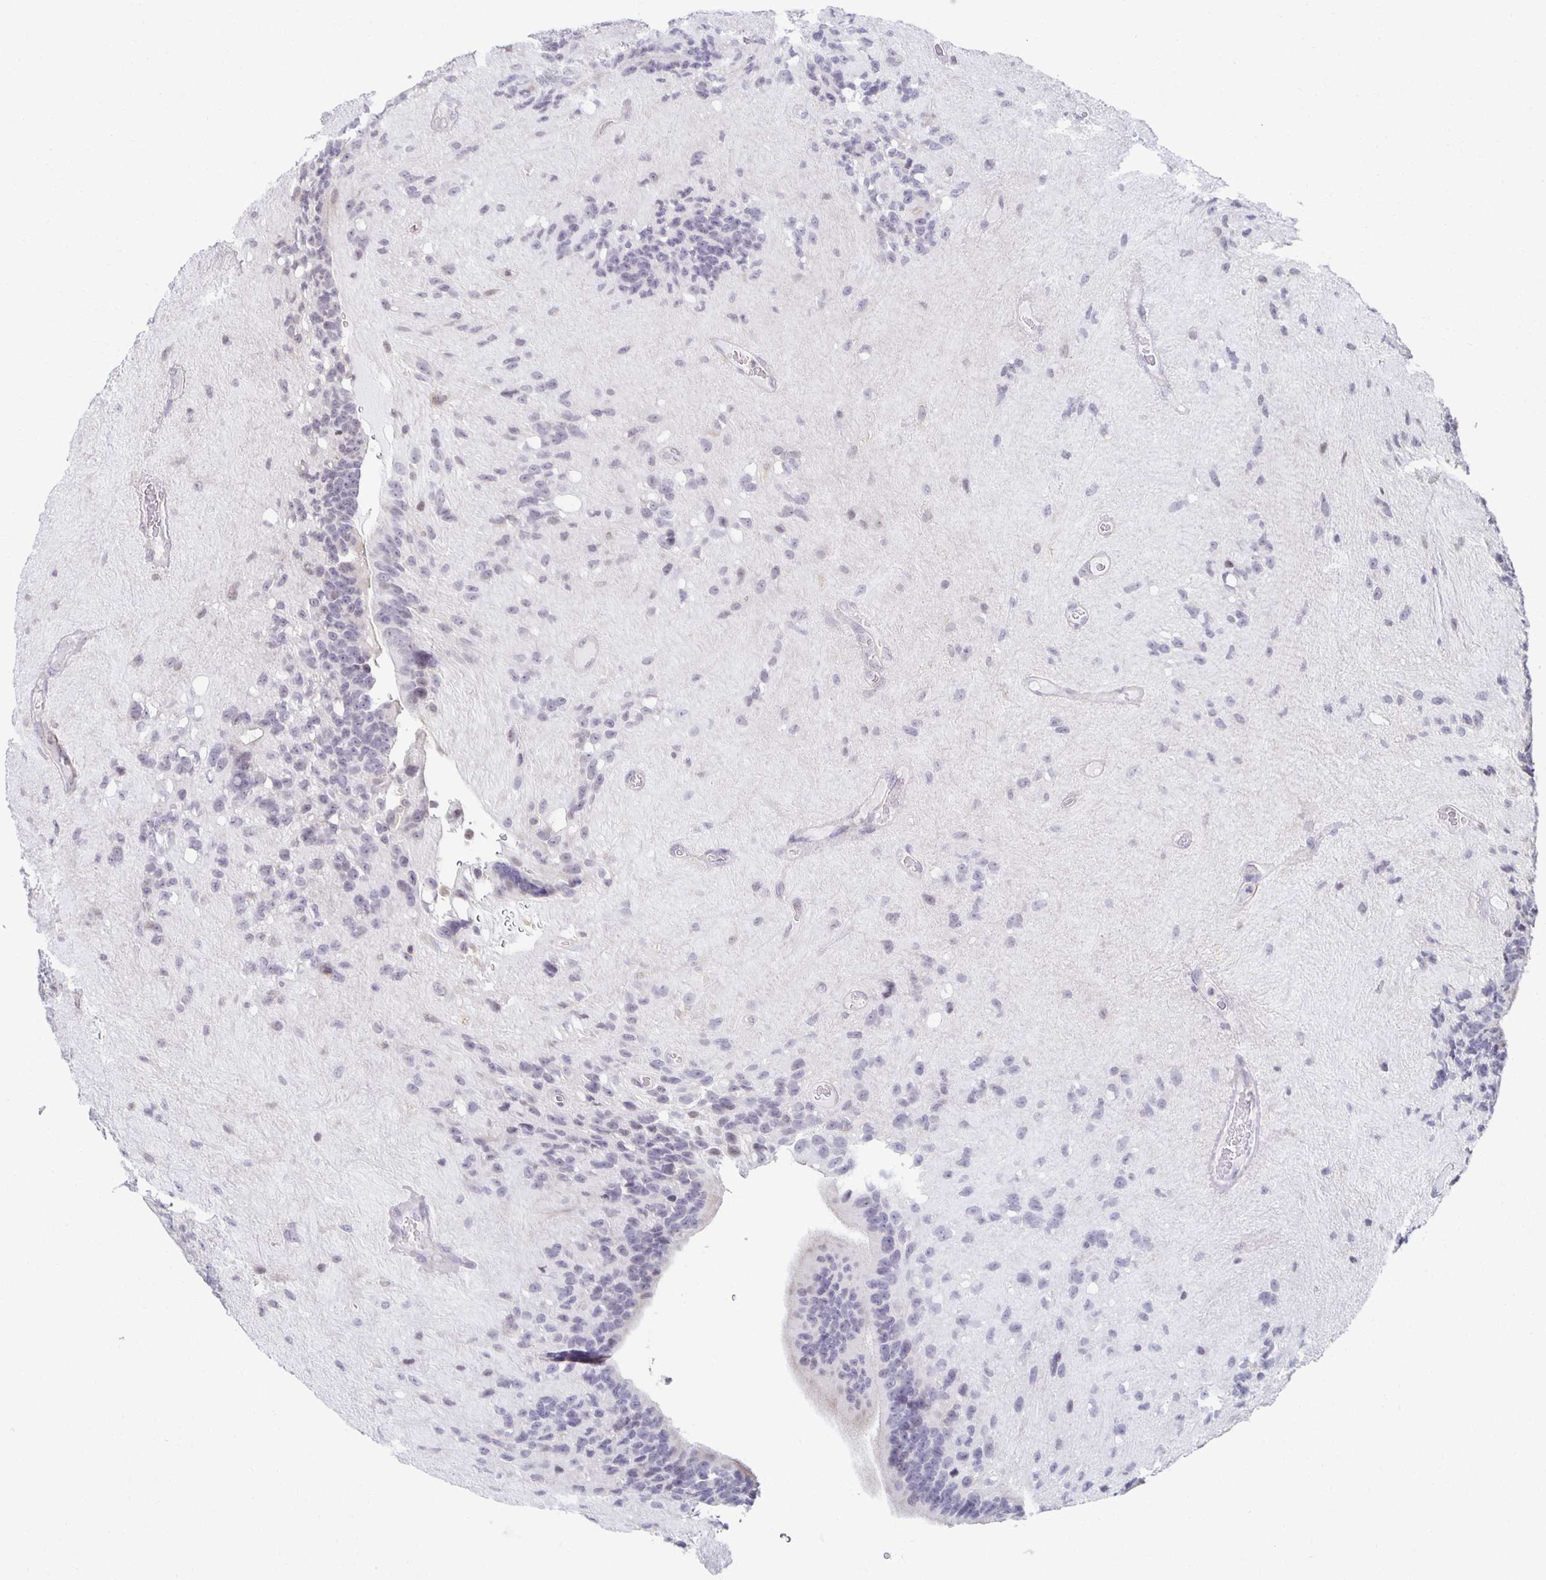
{"staining": {"intensity": "negative", "quantity": "none", "location": "none"}, "tissue": "glioma", "cell_type": "Tumor cells", "image_type": "cancer", "snomed": [{"axis": "morphology", "description": "Glioma, malignant, Low grade"}, {"axis": "topography", "description": "Brain"}], "caption": "Glioma was stained to show a protein in brown. There is no significant expression in tumor cells. (DAB (3,3'-diaminobenzidine) immunohistochemistry with hematoxylin counter stain).", "gene": "ZNF692", "patient": {"sex": "male", "age": 31}}